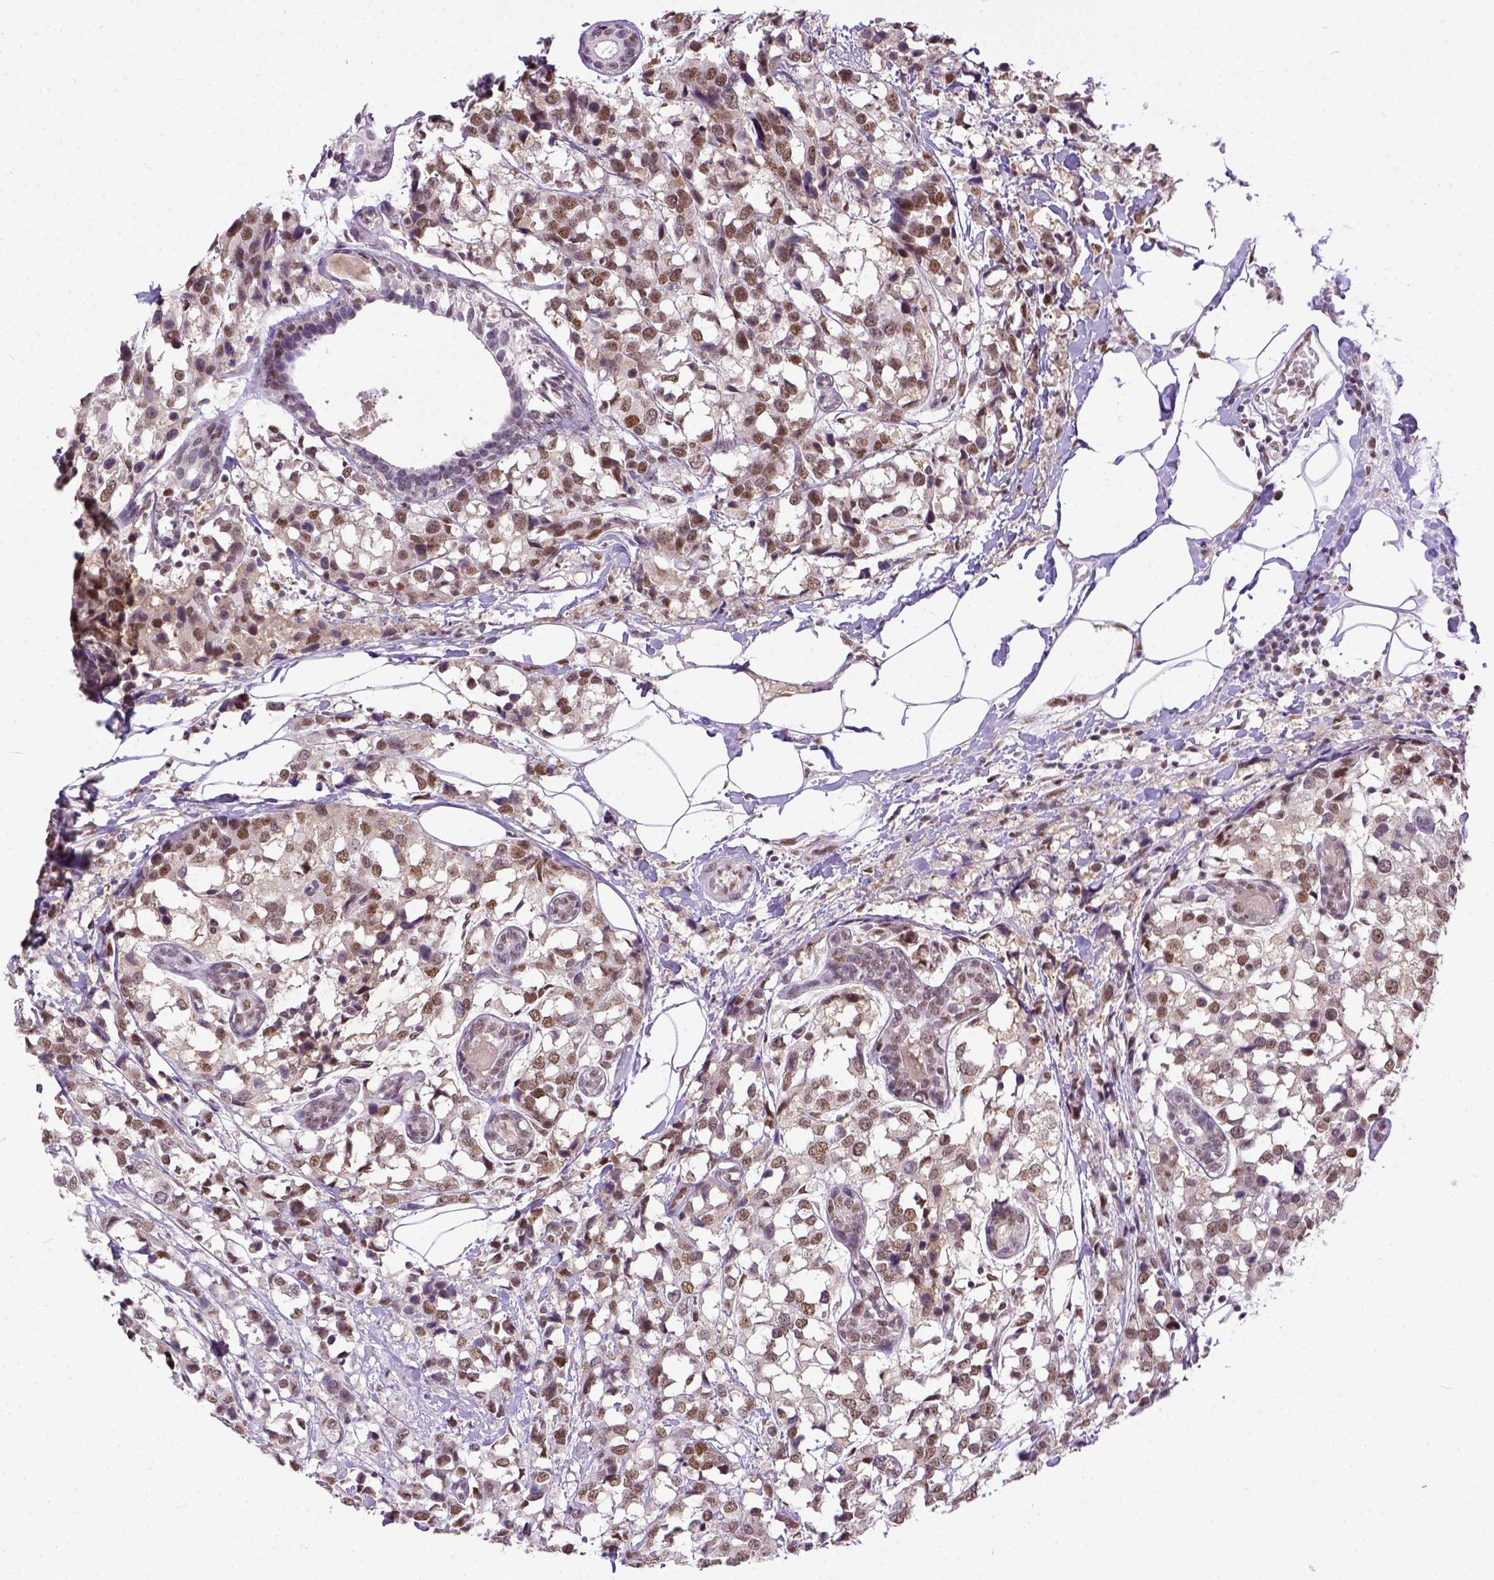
{"staining": {"intensity": "moderate", "quantity": ">75%", "location": "cytoplasmic/membranous"}, "tissue": "breast cancer", "cell_type": "Tumor cells", "image_type": "cancer", "snomed": [{"axis": "morphology", "description": "Lobular carcinoma"}, {"axis": "topography", "description": "Breast"}], "caption": "Moderate cytoplasmic/membranous protein staining is appreciated in approximately >75% of tumor cells in breast lobular carcinoma.", "gene": "ERCC1", "patient": {"sex": "female", "age": 59}}